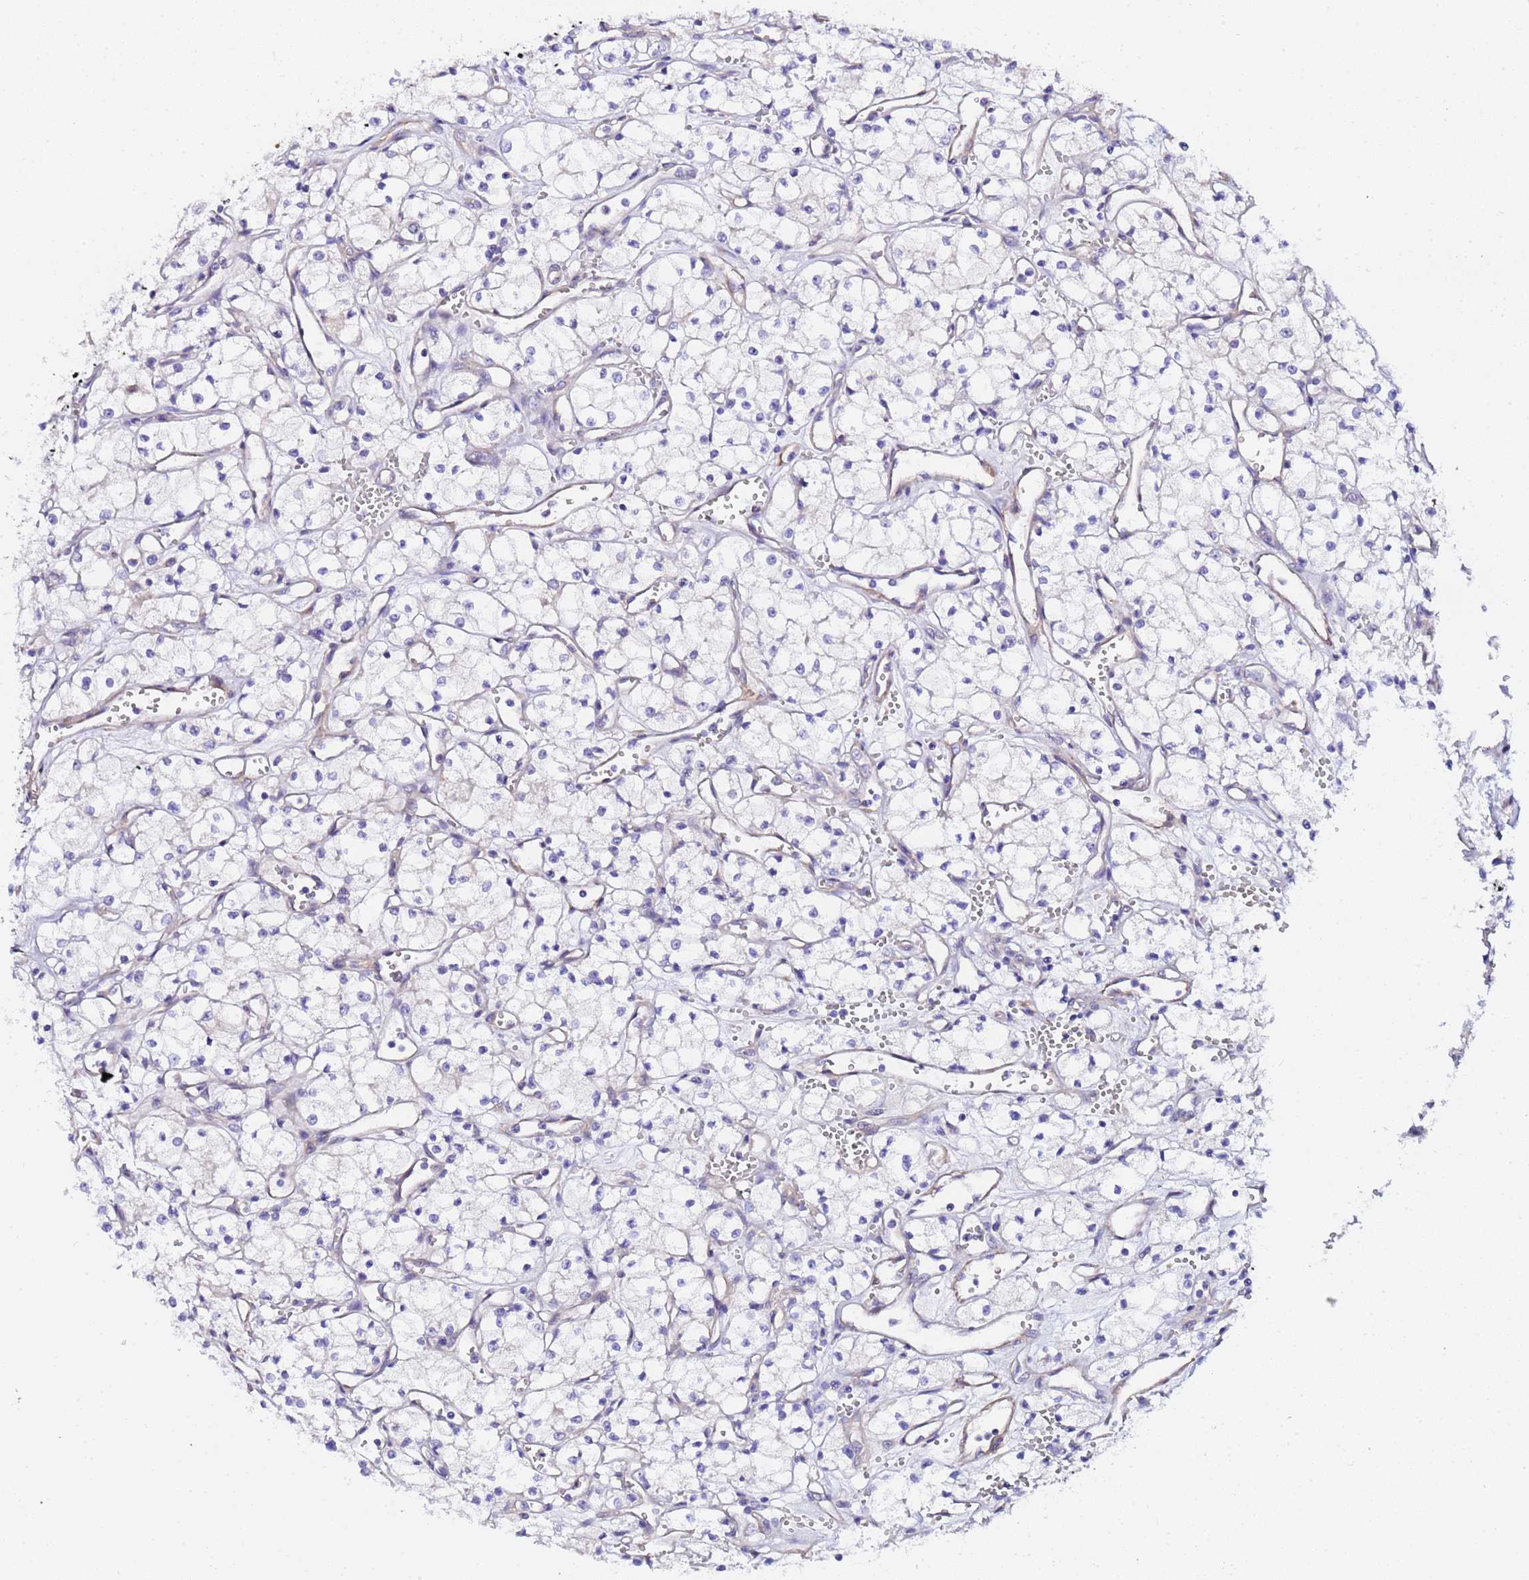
{"staining": {"intensity": "negative", "quantity": "none", "location": "none"}, "tissue": "renal cancer", "cell_type": "Tumor cells", "image_type": "cancer", "snomed": [{"axis": "morphology", "description": "Adenocarcinoma, NOS"}, {"axis": "topography", "description": "Kidney"}], "caption": "IHC micrograph of renal adenocarcinoma stained for a protein (brown), which reveals no expression in tumor cells.", "gene": "JRKL", "patient": {"sex": "male", "age": 59}}